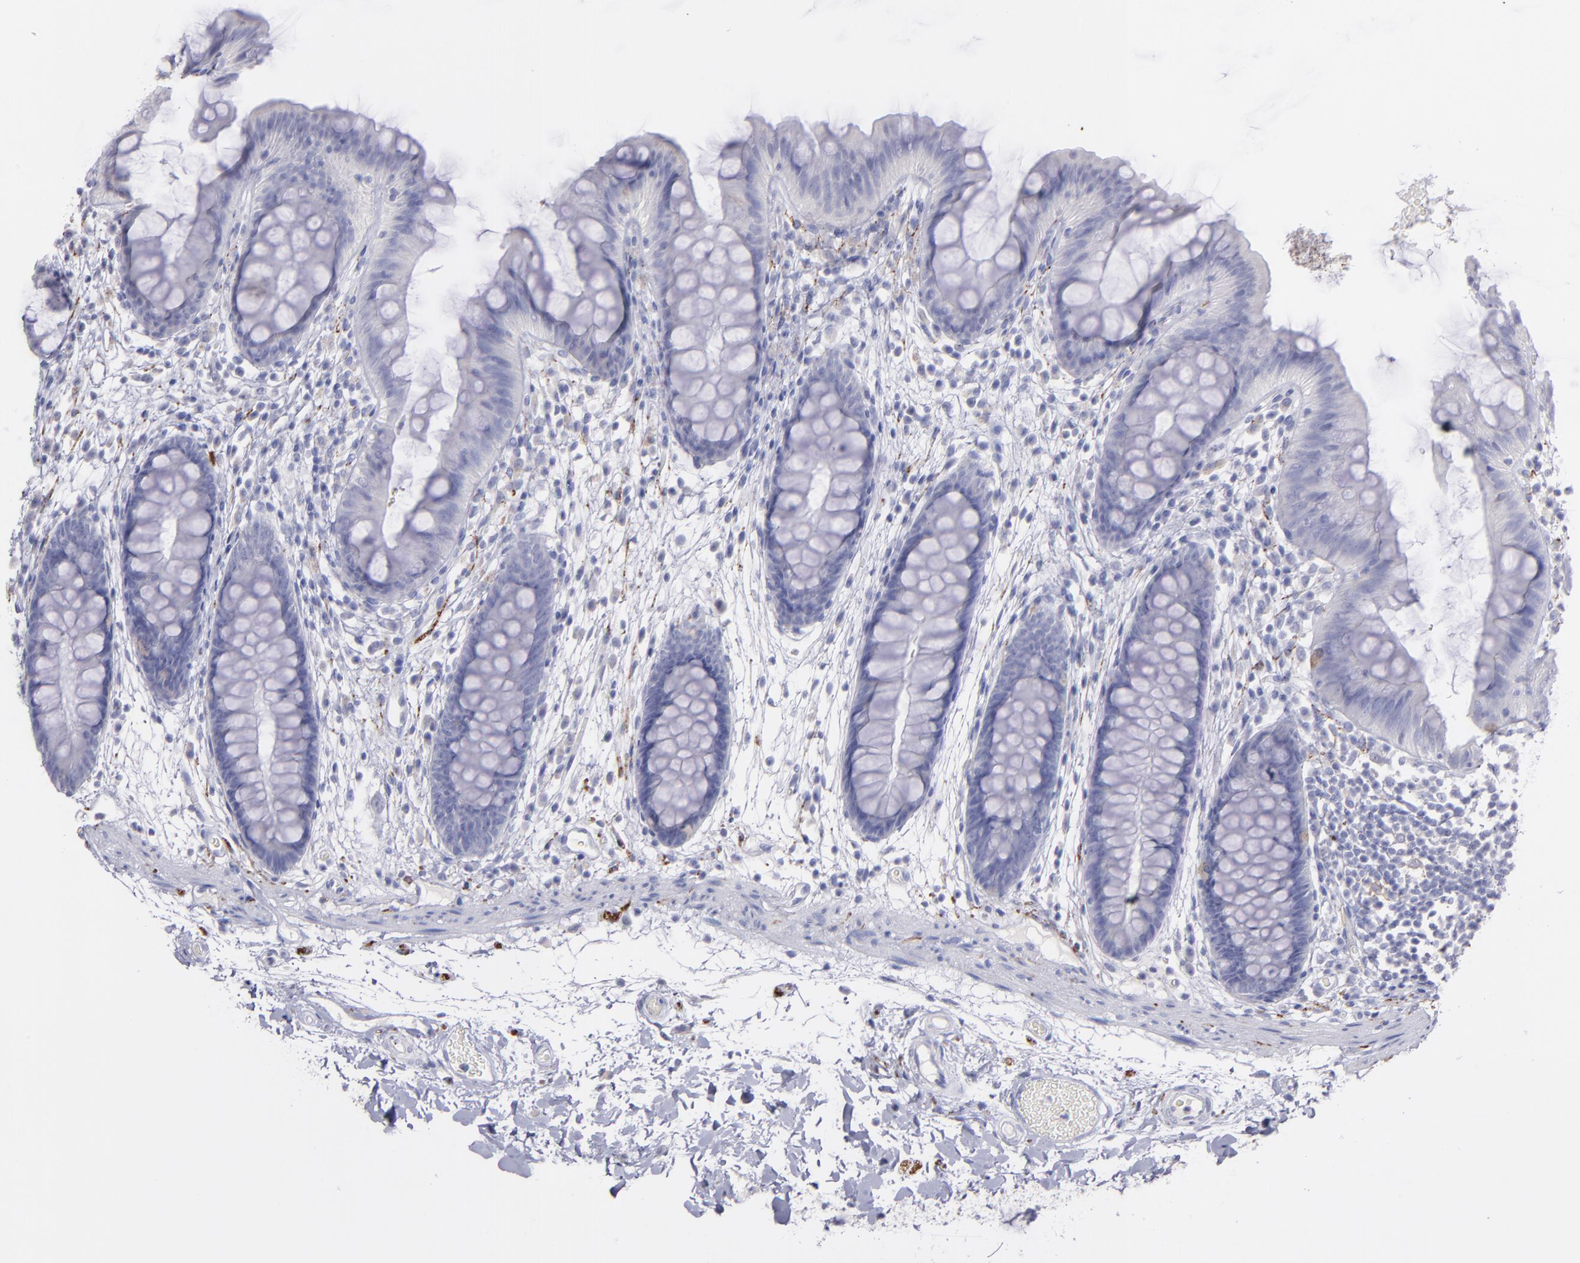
{"staining": {"intensity": "negative", "quantity": "none", "location": "none"}, "tissue": "colon", "cell_type": "Endothelial cells", "image_type": "normal", "snomed": [{"axis": "morphology", "description": "Normal tissue, NOS"}, {"axis": "topography", "description": "Smooth muscle"}, {"axis": "topography", "description": "Colon"}], "caption": "Immunohistochemical staining of normal colon exhibits no significant expression in endothelial cells.", "gene": "SNAP25", "patient": {"sex": "male", "age": 67}}